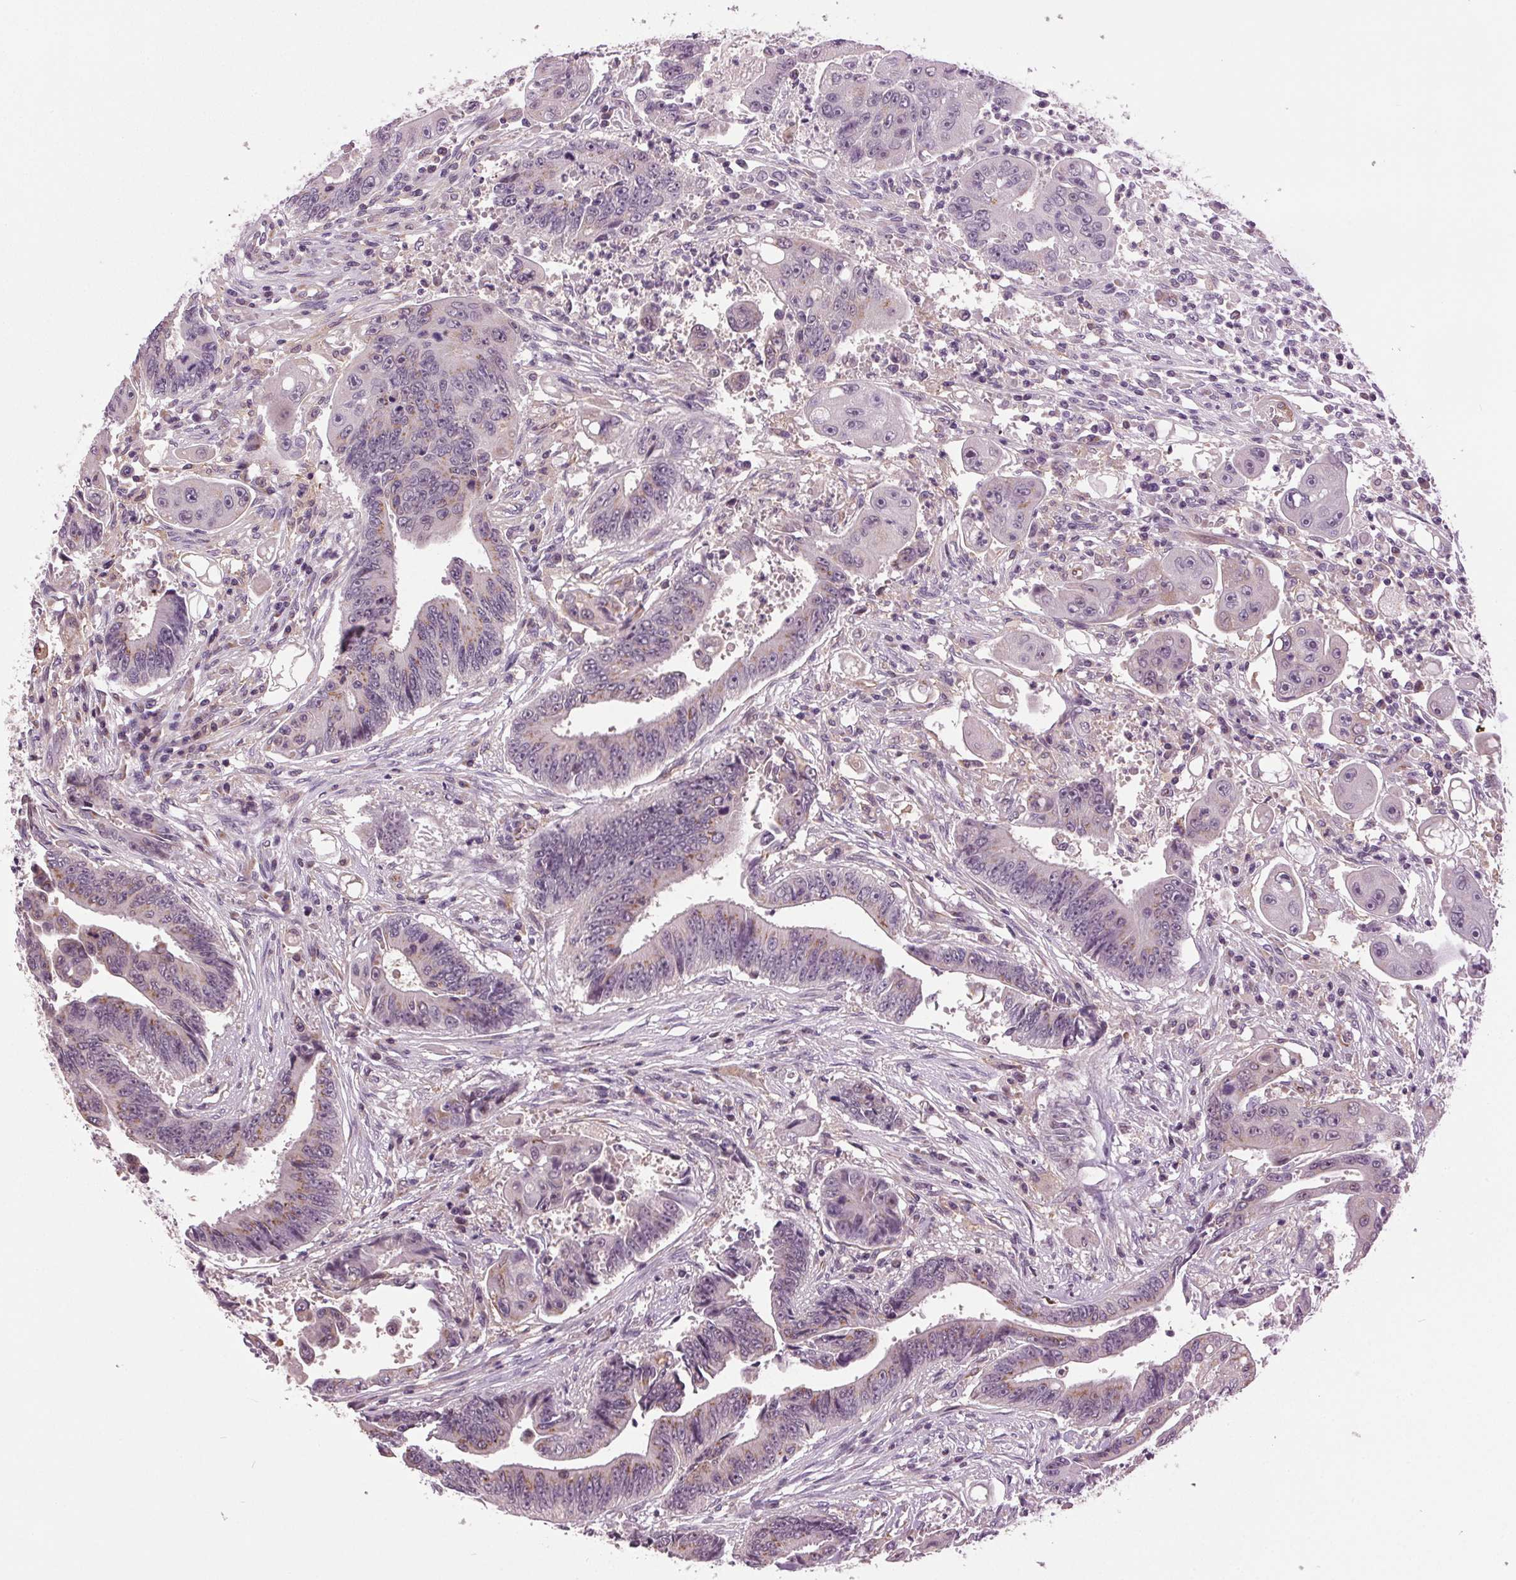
{"staining": {"intensity": "weak", "quantity": "<25%", "location": "cytoplasmic/membranous"}, "tissue": "colorectal cancer", "cell_type": "Tumor cells", "image_type": "cancer", "snomed": [{"axis": "morphology", "description": "Adenocarcinoma, NOS"}, {"axis": "topography", "description": "Rectum"}], "caption": "This photomicrograph is of adenocarcinoma (colorectal) stained with immunohistochemistry to label a protein in brown with the nuclei are counter-stained blue. There is no staining in tumor cells.", "gene": "BSDC1", "patient": {"sex": "male", "age": 54}}